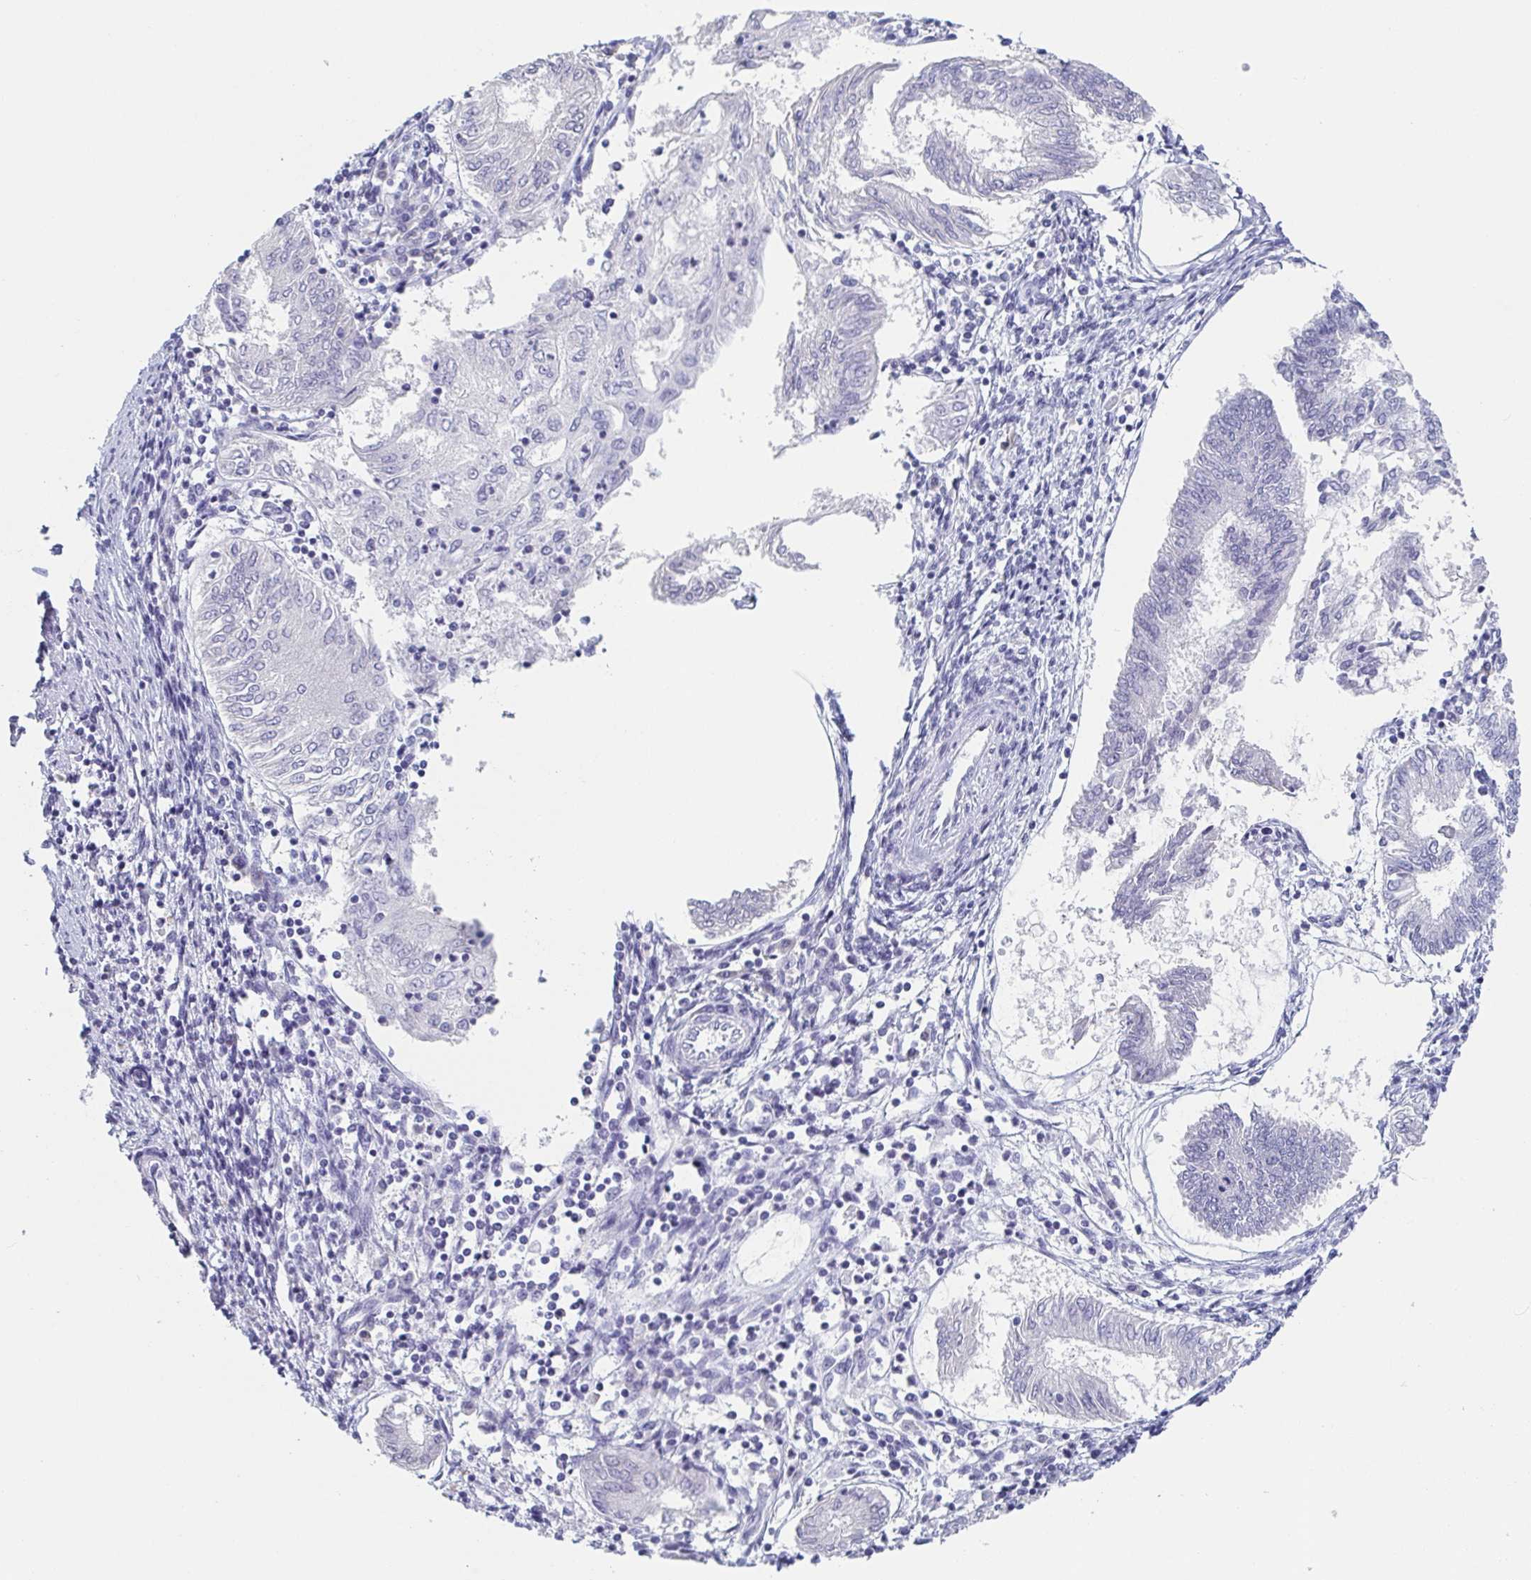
{"staining": {"intensity": "negative", "quantity": "none", "location": "none"}, "tissue": "endometrial cancer", "cell_type": "Tumor cells", "image_type": "cancer", "snomed": [{"axis": "morphology", "description": "Adenocarcinoma, NOS"}, {"axis": "topography", "description": "Endometrium"}], "caption": "Tumor cells are negative for brown protein staining in endometrial cancer.", "gene": "ITLN1", "patient": {"sex": "female", "age": 68}}